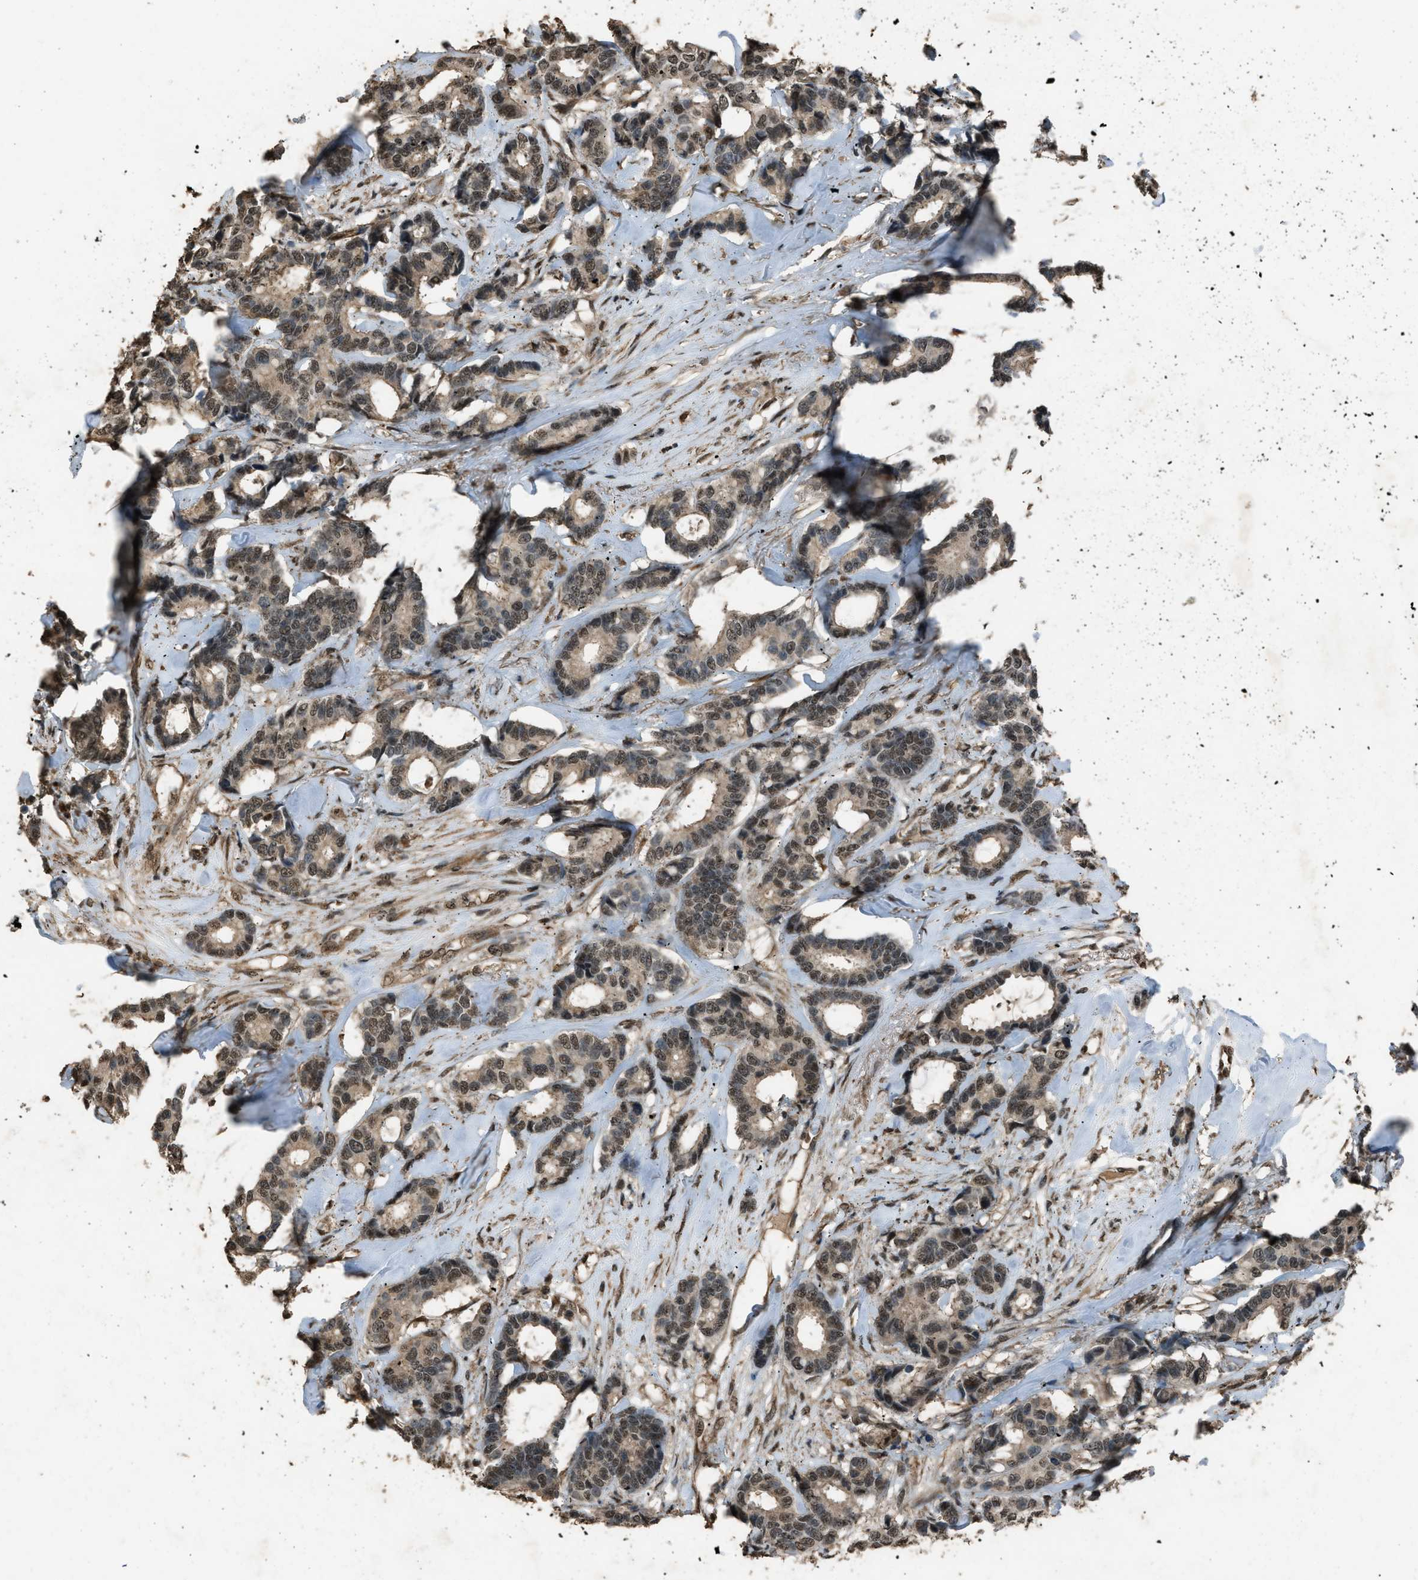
{"staining": {"intensity": "moderate", "quantity": ">75%", "location": "cytoplasmic/membranous,nuclear"}, "tissue": "breast cancer", "cell_type": "Tumor cells", "image_type": "cancer", "snomed": [{"axis": "morphology", "description": "Duct carcinoma"}, {"axis": "topography", "description": "Breast"}], "caption": "Human breast cancer stained with a protein marker demonstrates moderate staining in tumor cells.", "gene": "SERTAD2", "patient": {"sex": "female", "age": 87}}